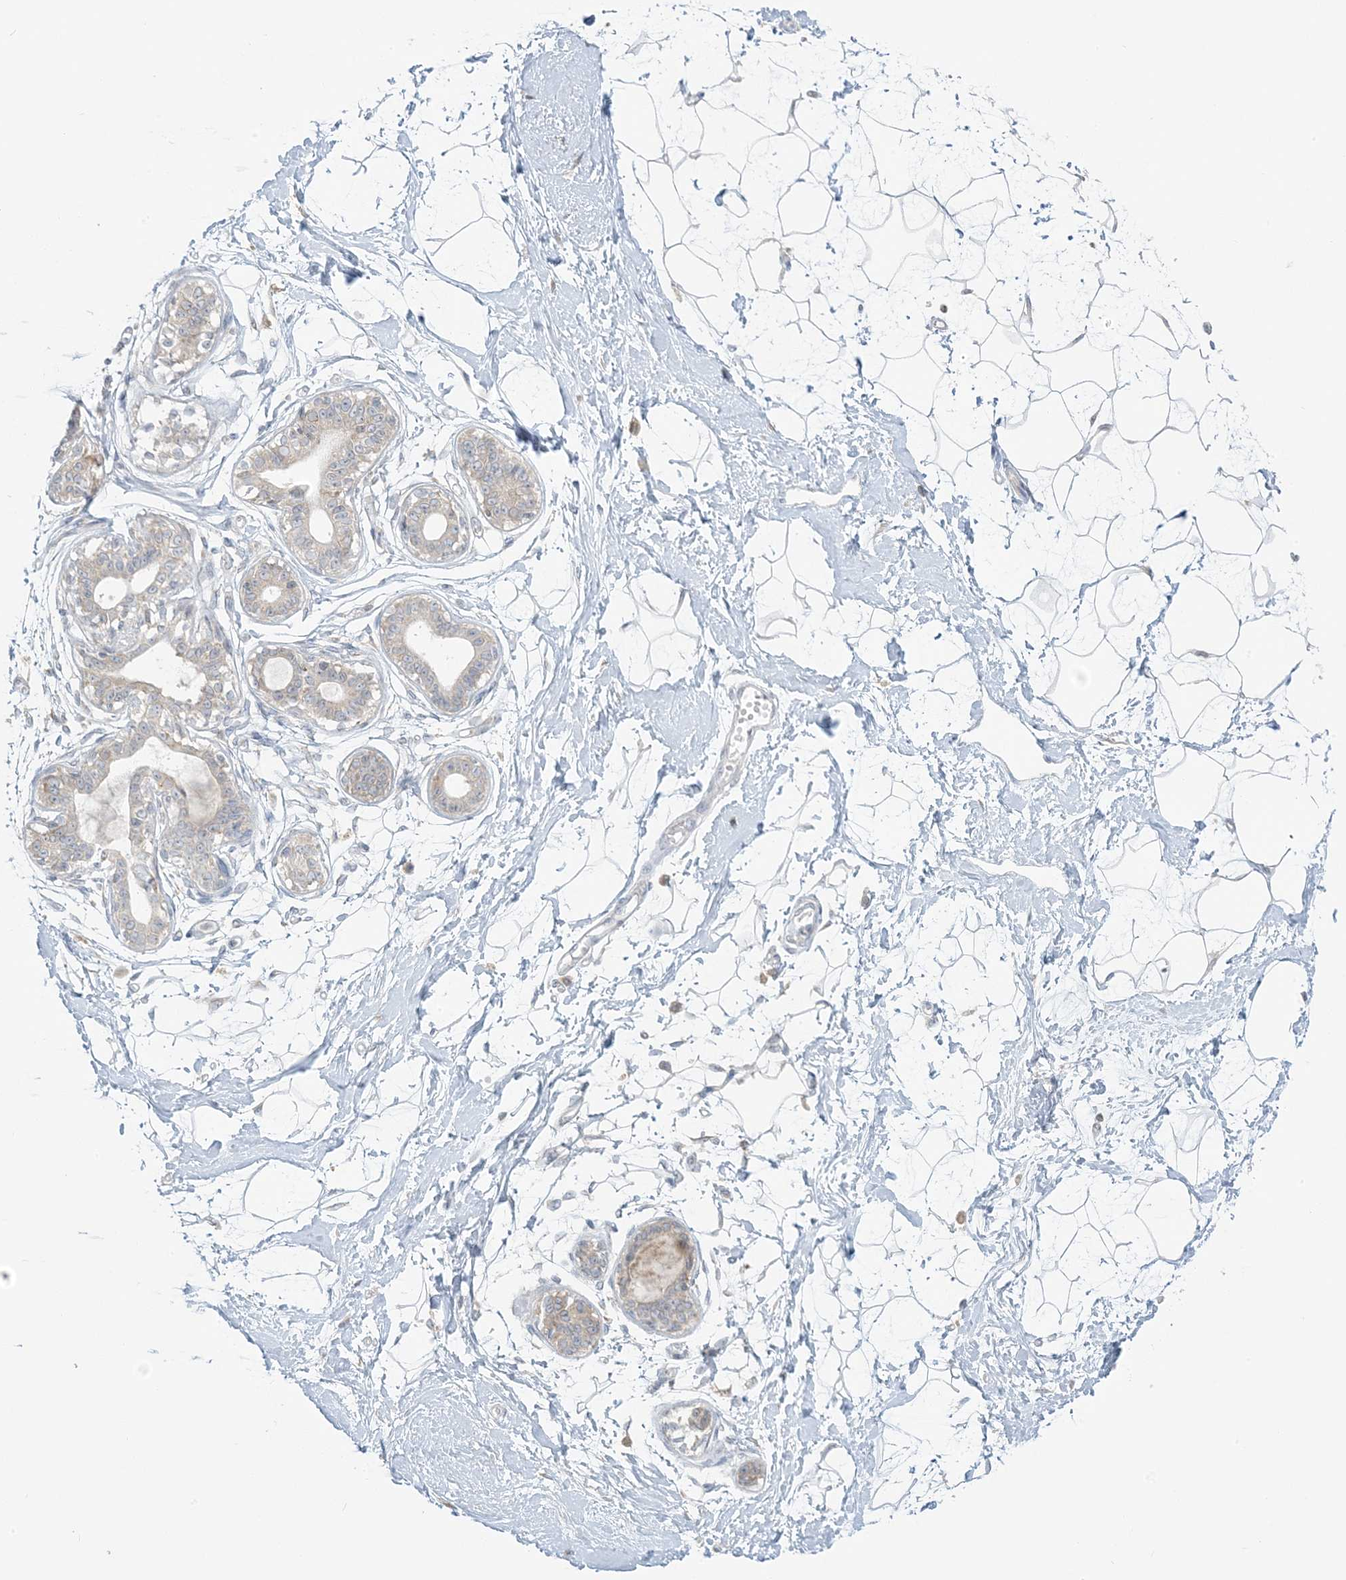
{"staining": {"intensity": "negative", "quantity": "none", "location": "none"}, "tissue": "breast", "cell_type": "Adipocytes", "image_type": "normal", "snomed": [{"axis": "morphology", "description": "Normal tissue, NOS"}, {"axis": "topography", "description": "Breast"}], "caption": "The photomicrograph displays no staining of adipocytes in benign breast. (Stains: DAB (3,3'-diaminobenzidine) immunohistochemistry (IHC) with hematoxylin counter stain, Microscopy: brightfield microscopy at high magnification).", "gene": "EEFSEC", "patient": {"sex": "female", "age": 45}}